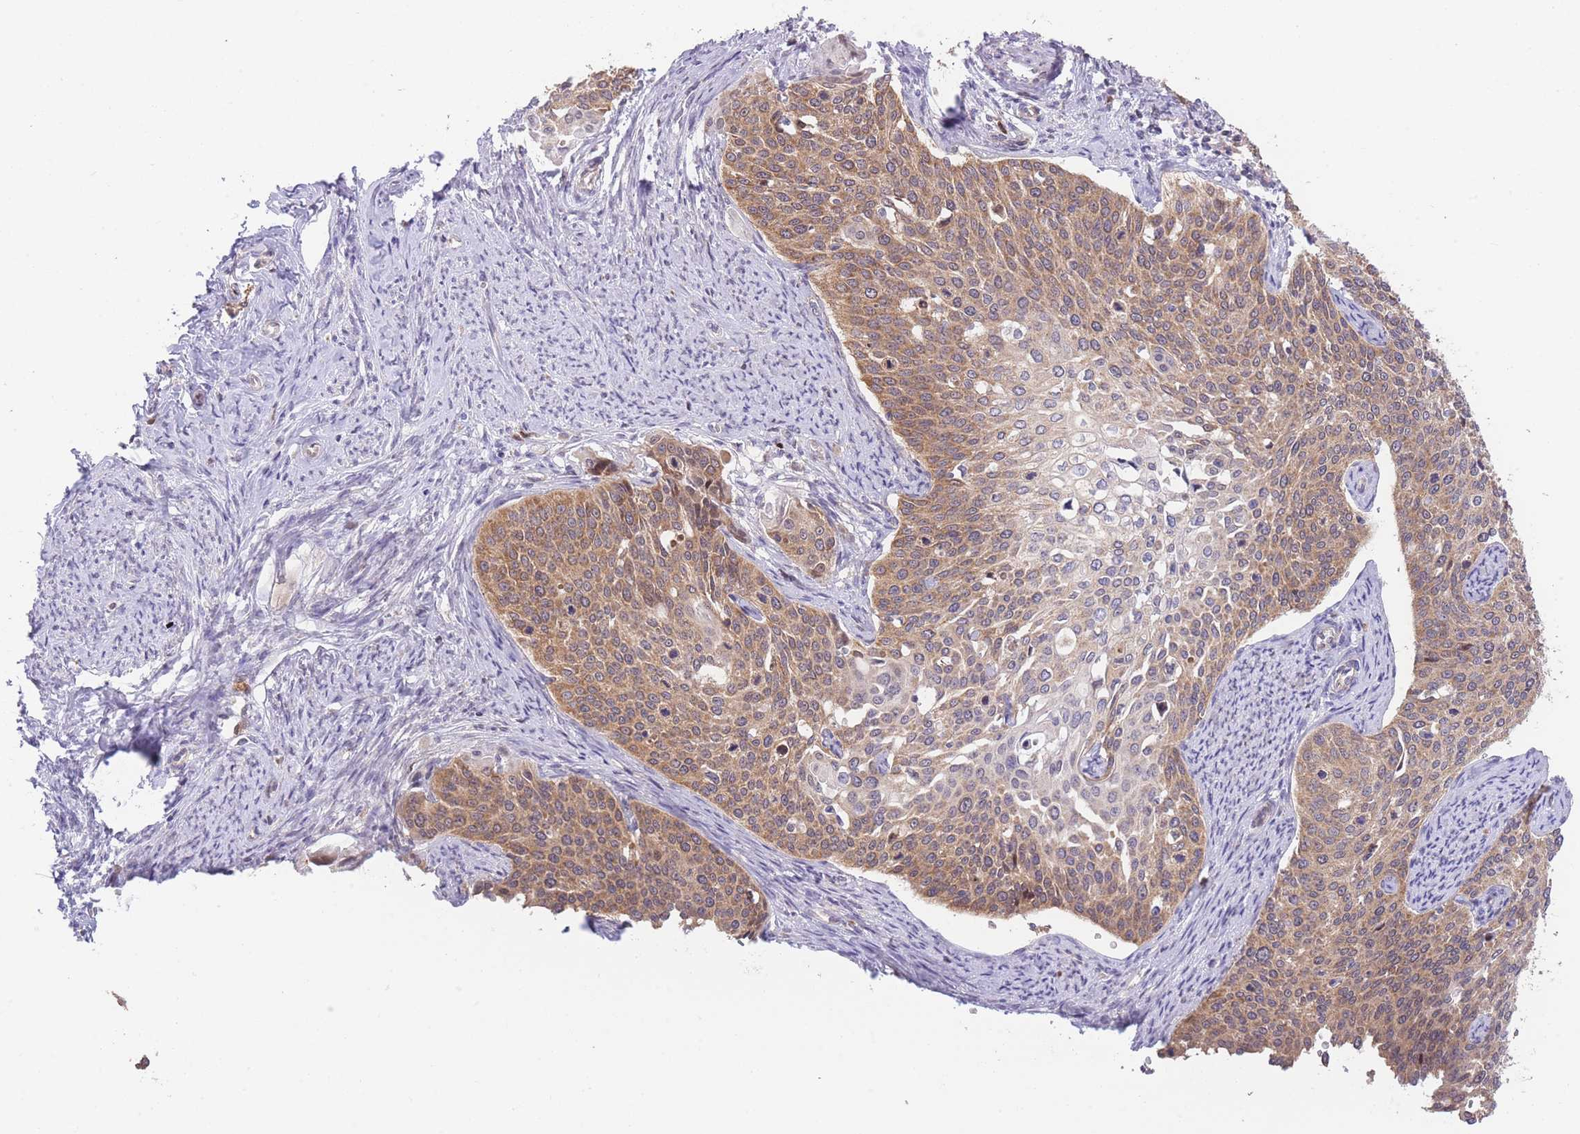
{"staining": {"intensity": "moderate", "quantity": ">75%", "location": "cytoplasmic/membranous"}, "tissue": "cervical cancer", "cell_type": "Tumor cells", "image_type": "cancer", "snomed": [{"axis": "morphology", "description": "Squamous cell carcinoma, NOS"}, {"axis": "topography", "description": "Cervix"}], "caption": "There is medium levels of moderate cytoplasmic/membranous expression in tumor cells of cervical cancer (squamous cell carcinoma), as demonstrated by immunohistochemical staining (brown color).", "gene": "BOLA2B", "patient": {"sex": "female", "age": 44}}